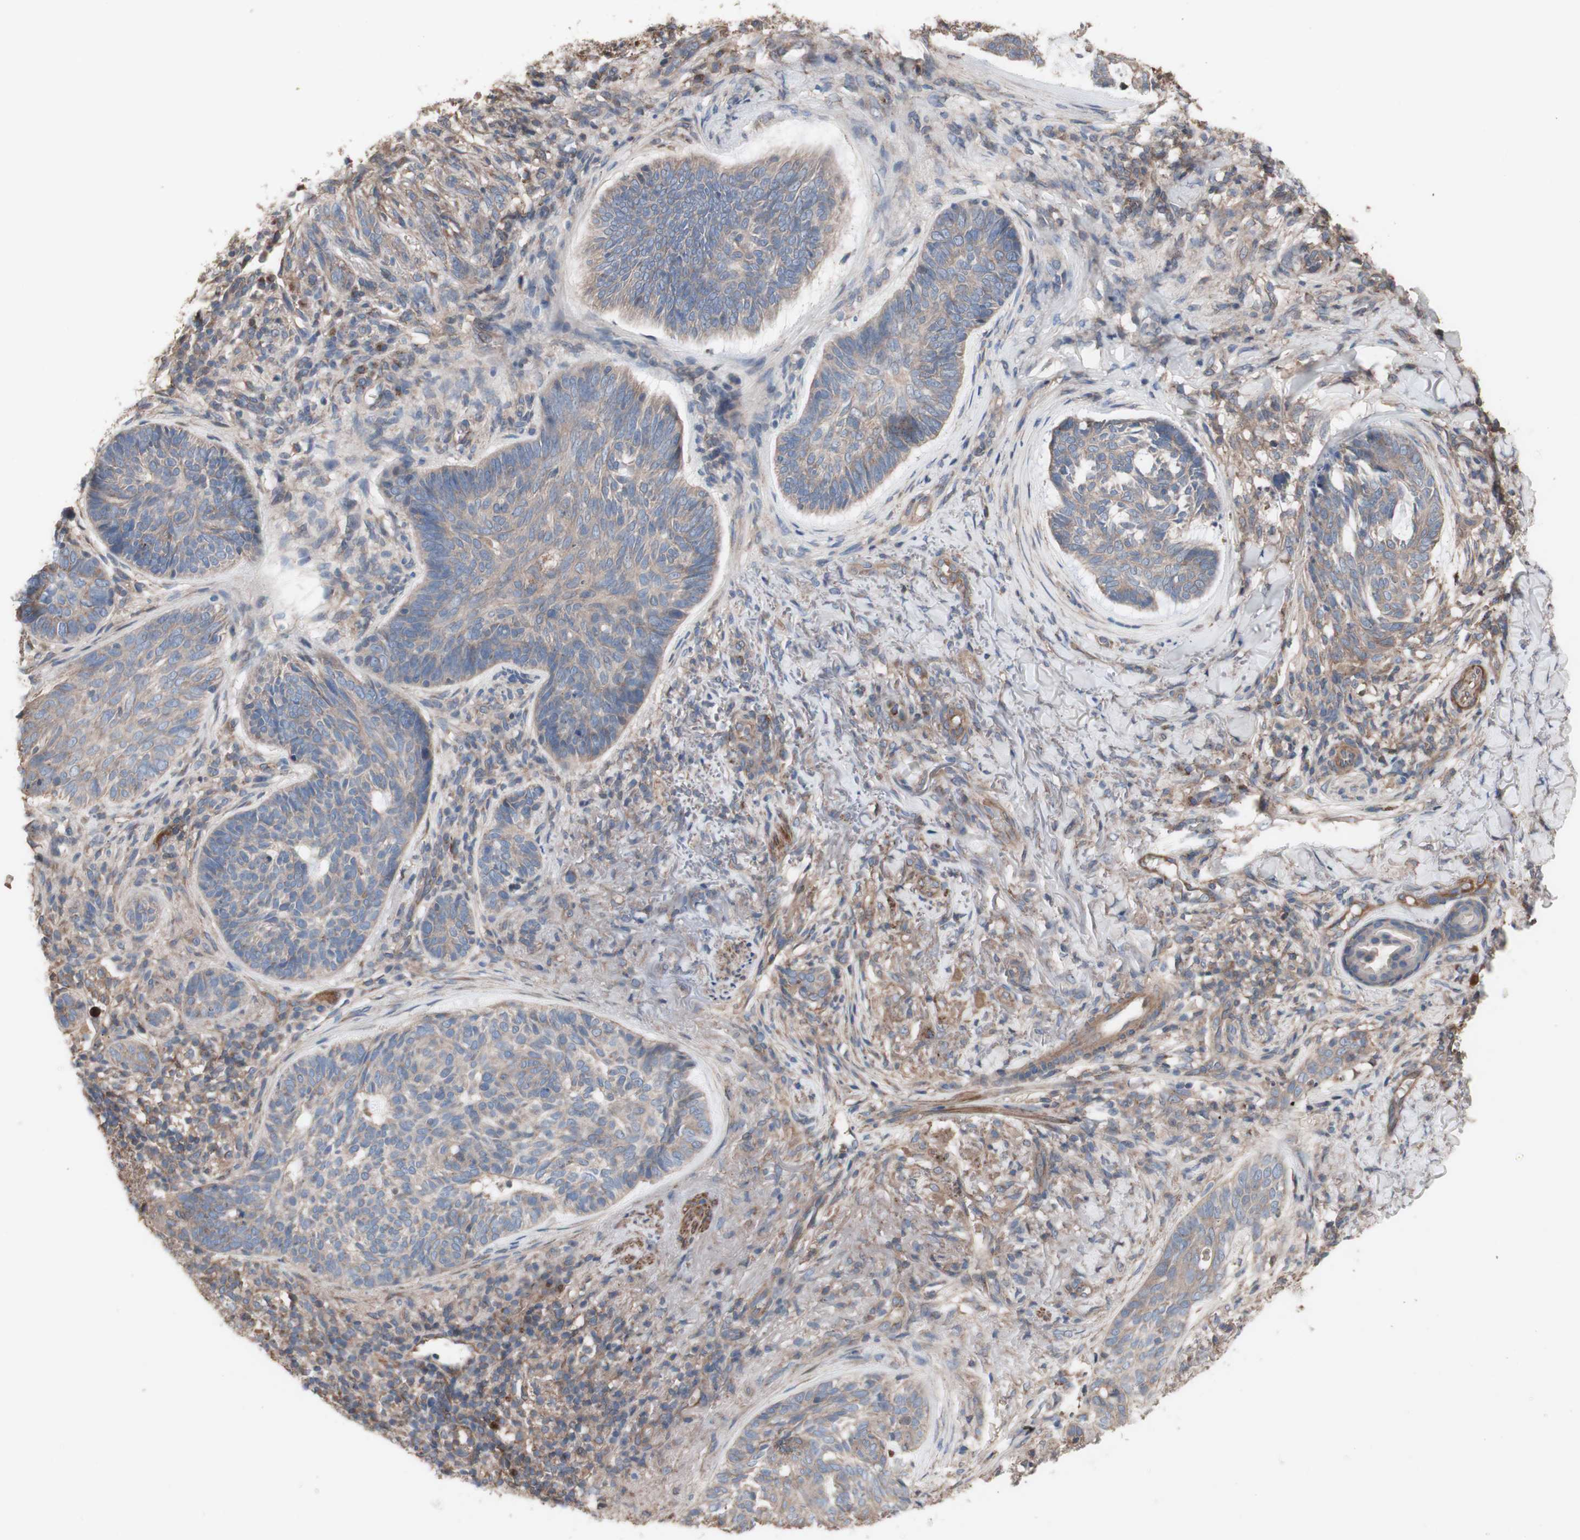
{"staining": {"intensity": "weak", "quantity": ">75%", "location": "cytoplasmic/membranous"}, "tissue": "skin cancer", "cell_type": "Tumor cells", "image_type": "cancer", "snomed": [{"axis": "morphology", "description": "Basal cell carcinoma"}, {"axis": "topography", "description": "Skin"}], "caption": "Skin basal cell carcinoma stained for a protein exhibits weak cytoplasmic/membranous positivity in tumor cells.", "gene": "COPB1", "patient": {"sex": "male", "age": 43}}